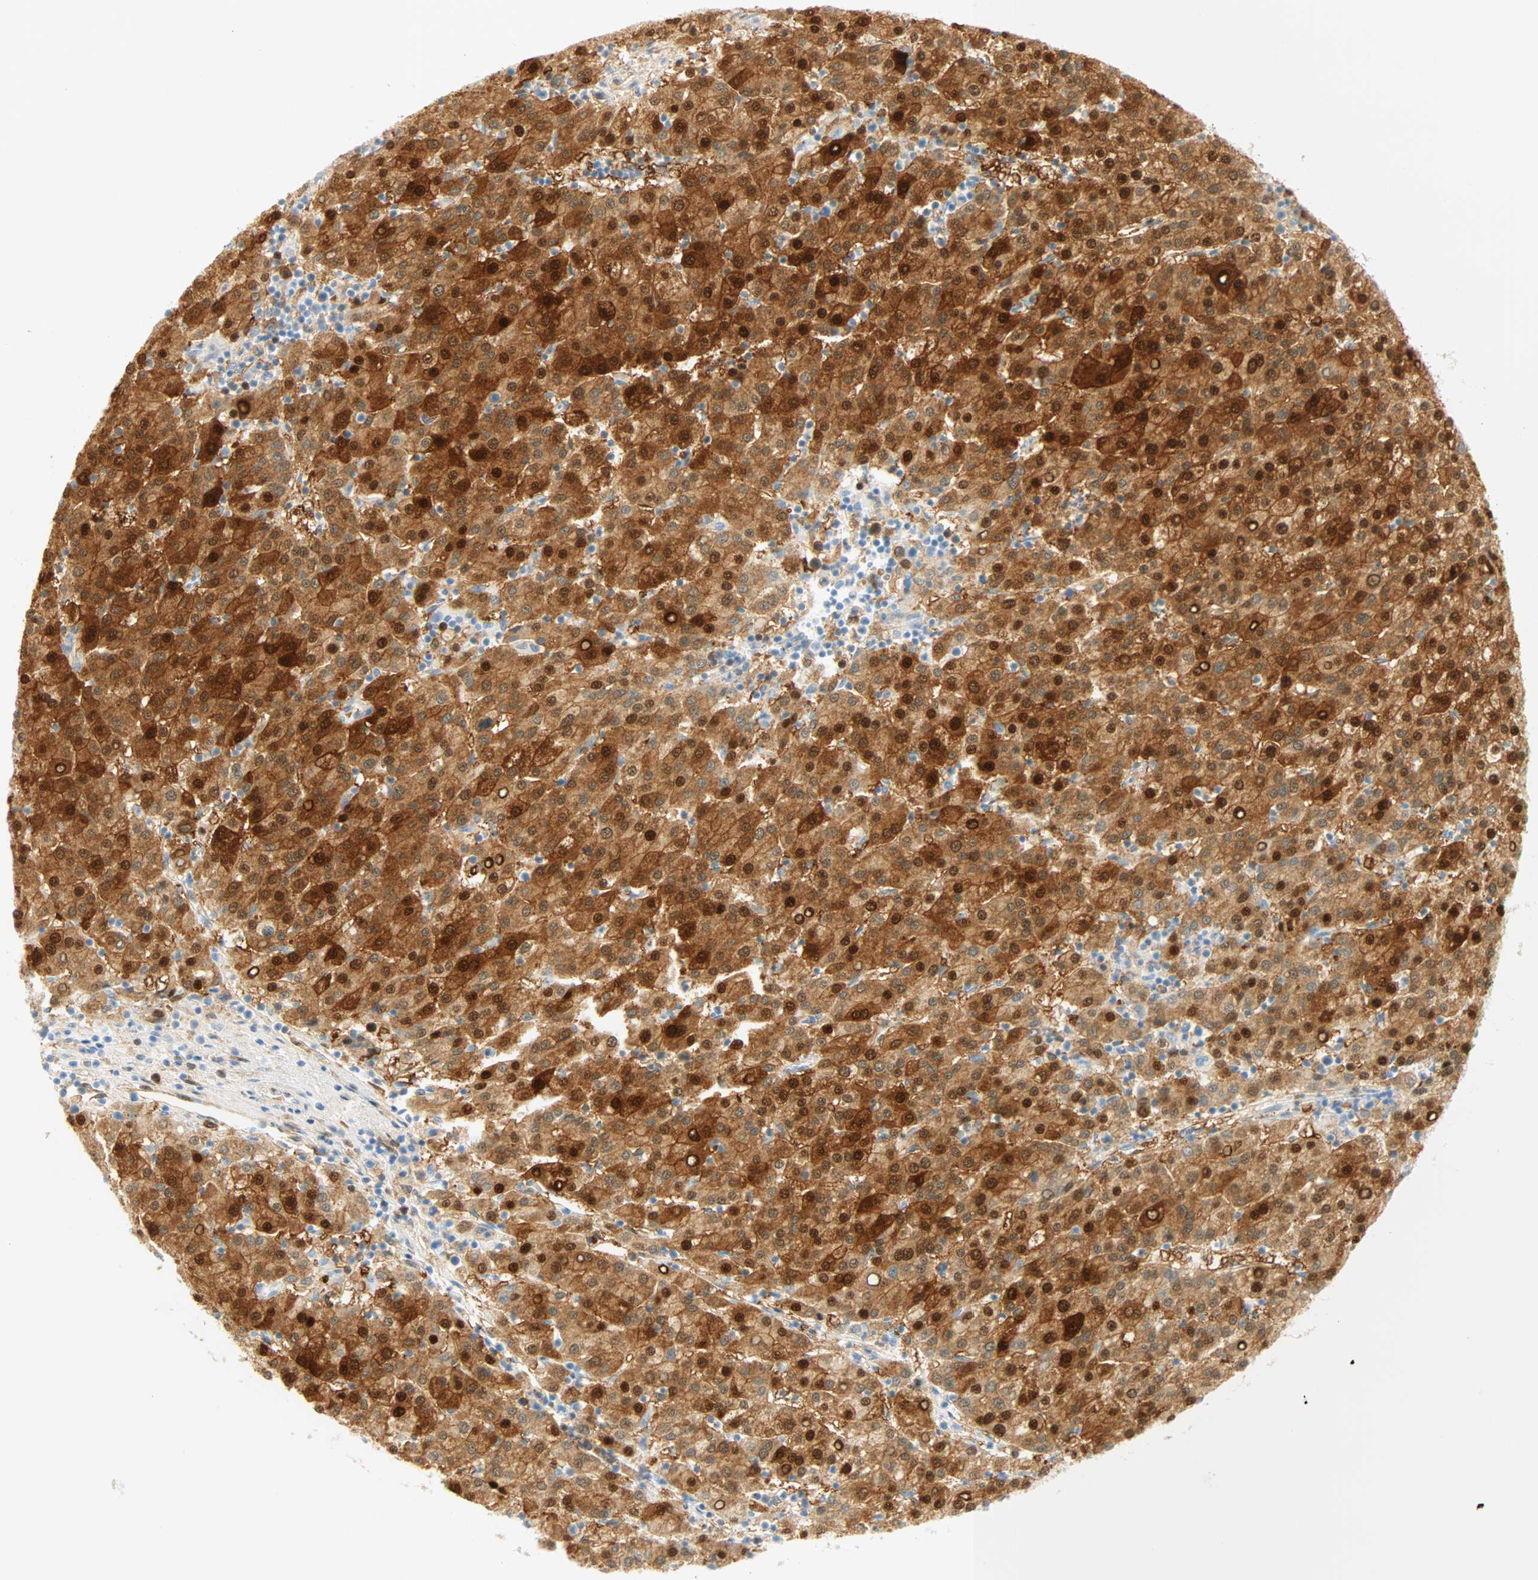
{"staining": {"intensity": "strong", "quantity": ">75%", "location": "cytoplasmic/membranous,nuclear"}, "tissue": "liver cancer", "cell_type": "Tumor cells", "image_type": "cancer", "snomed": [{"axis": "morphology", "description": "Carcinoma, Hepatocellular, NOS"}, {"axis": "topography", "description": "Liver"}], "caption": "Protein staining exhibits strong cytoplasmic/membranous and nuclear positivity in approximately >75% of tumor cells in hepatocellular carcinoma (liver). The staining was performed using DAB to visualize the protein expression in brown, while the nuclei were stained in blue with hematoxylin (Magnification: 20x).", "gene": "SELENBP1", "patient": {"sex": "female", "age": 58}}